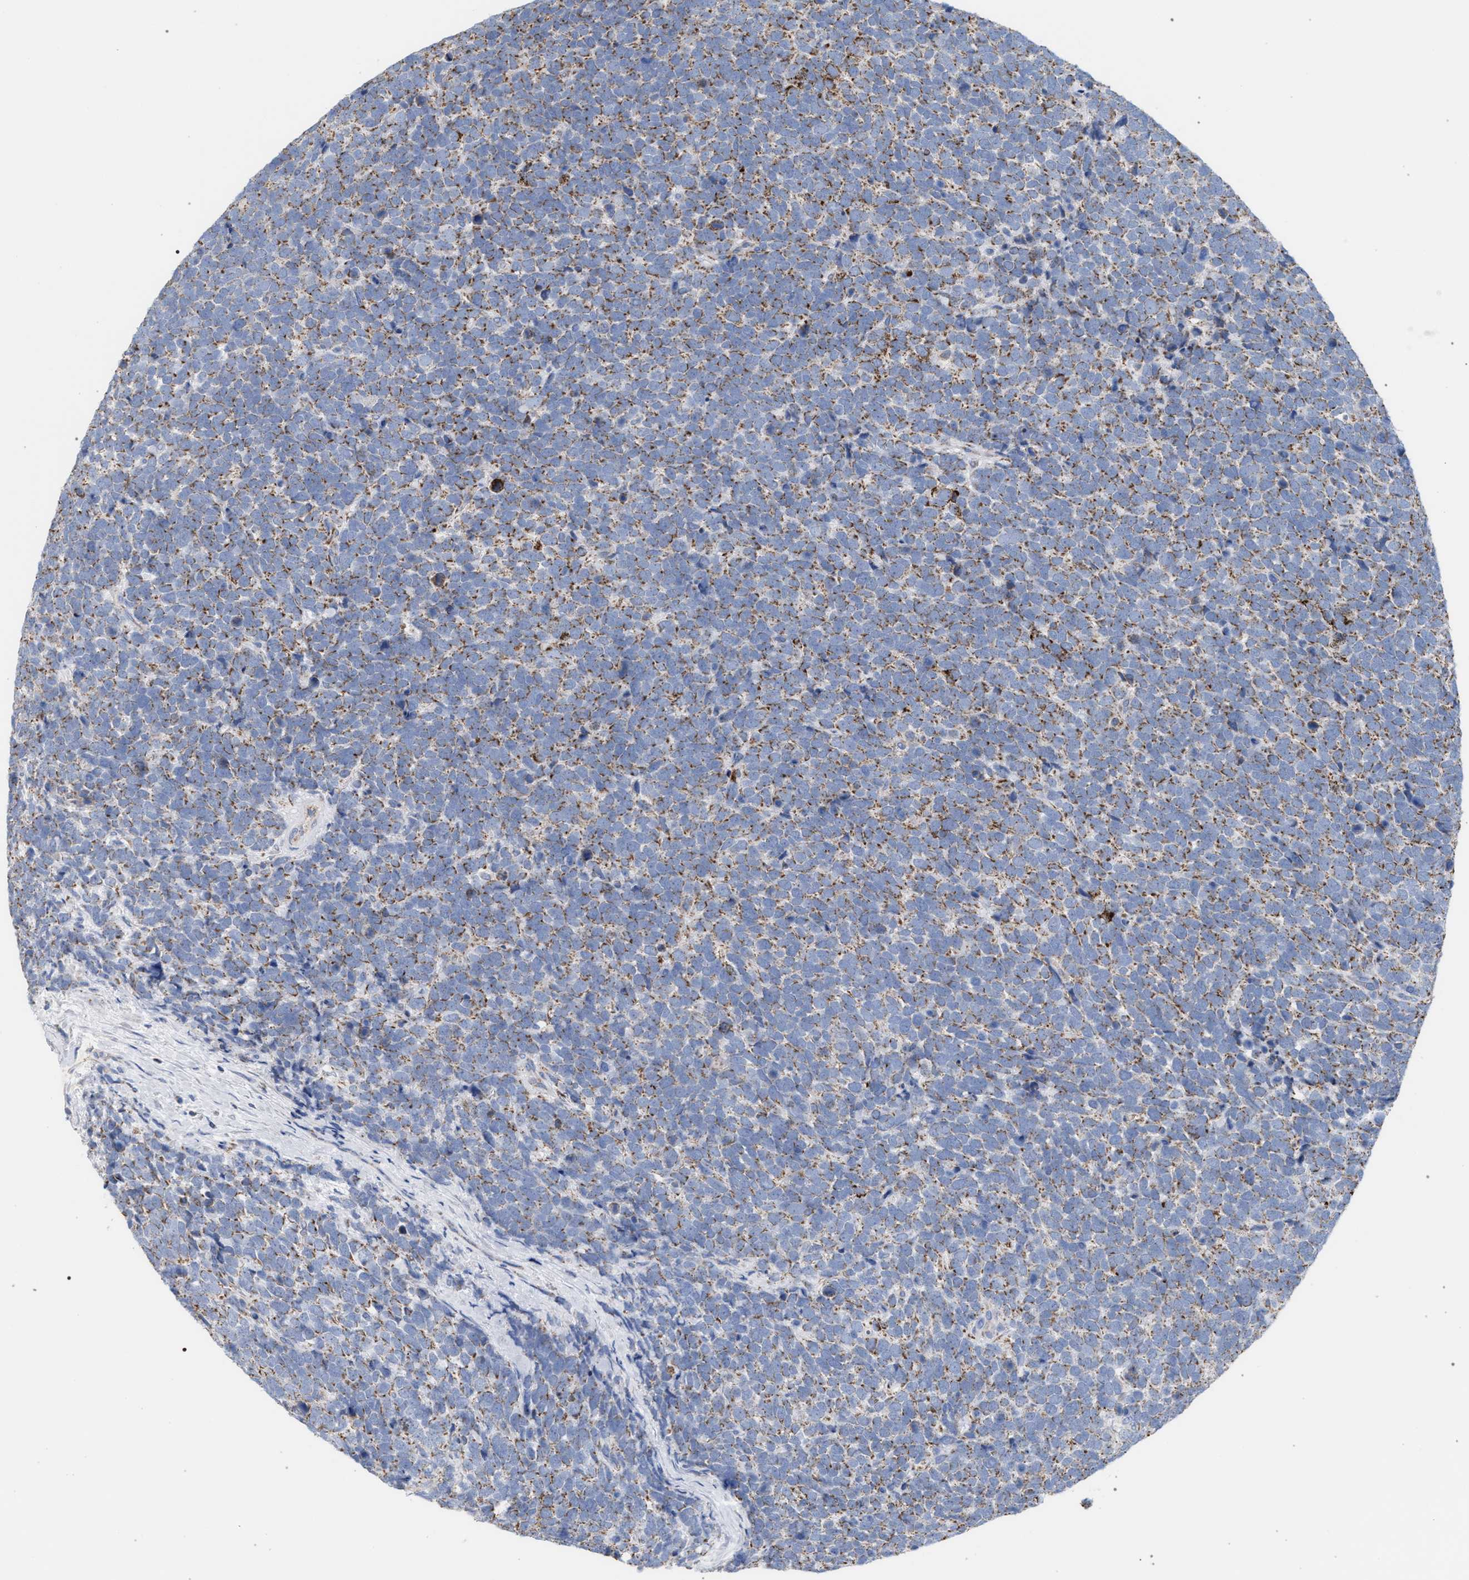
{"staining": {"intensity": "moderate", "quantity": ">75%", "location": "cytoplasmic/membranous"}, "tissue": "urothelial cancer", "cell_type": "Tumor cells", "image_type": "cancer", "snomed": [{"axis": "morphology", "description": "Urothelial carcinoma, High grade"}, {"axis": "topography", "description": "Urinary bladder"}], "caption": "Brown immunohistochemical staining in human high-grade urothelial carcinoma displays moderate cytoplasmic/membranous expression in approximately >75% of tumor cells. (DAB IHC with brightfield microscopy, high magnification).", "gene": "ECI2", "patient": {"sex": "female", "age": 82}}